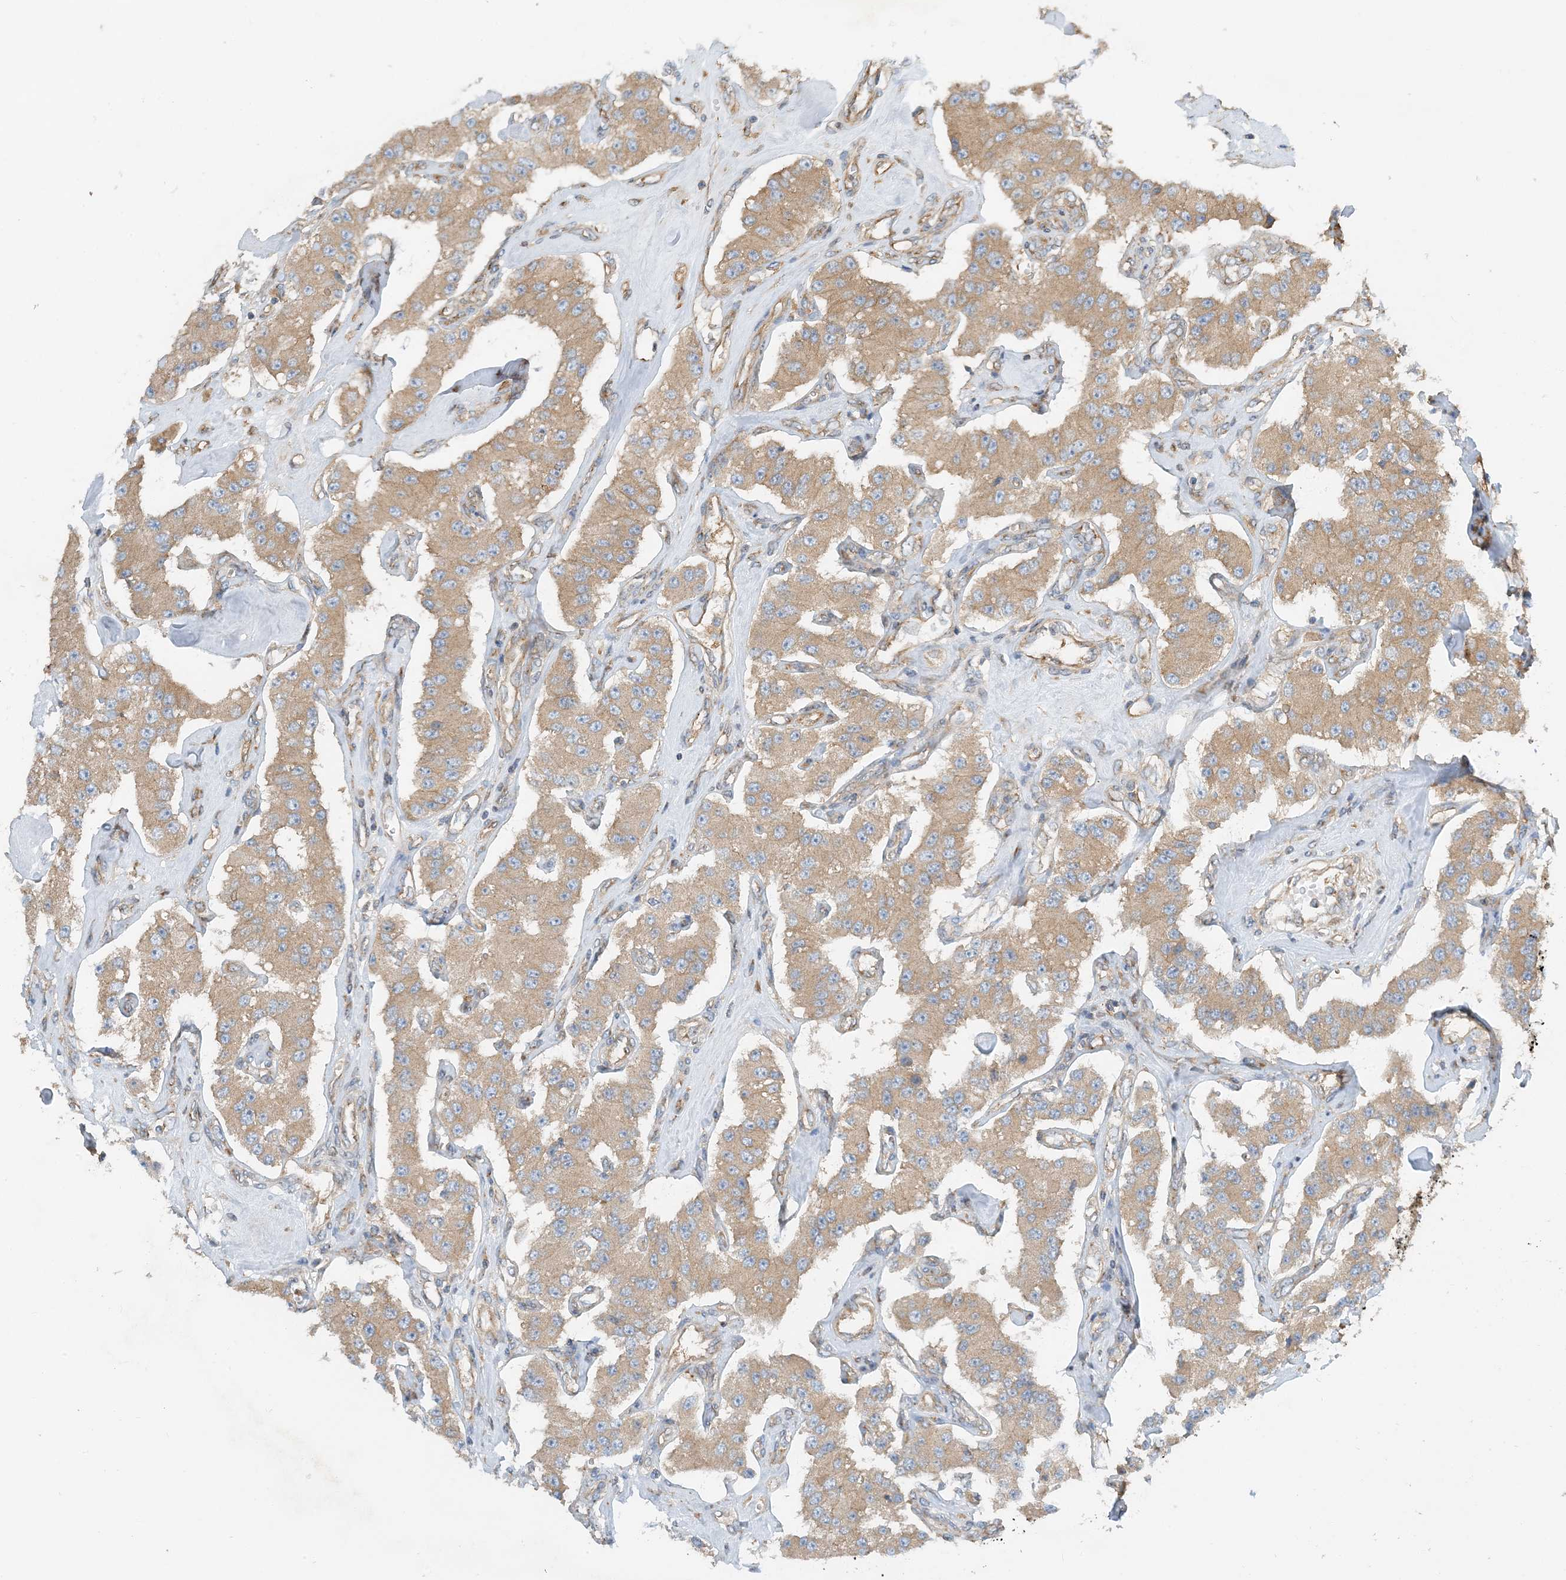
{"staining": {"intensity": "moderate", "quantity": ">75%", "location": "cytoplasmic/membranous"}, "tissue": "carcinoid", "cell_type": "Tumor cells", "image_type": "cancer", "snomed": [{"axis": "morphology", "description": "Carcinoid, malignant, NOS"}, {"axis": "topography", "description": "Pancreas"}], "caption": "A histopathology image of malignant carcinoid stained for a protein shows moderate cytoplasmic/membranous brown staining in tumor cells.", "gene": "SIDT1", "patient": {"sex": "male", "age": 41}}